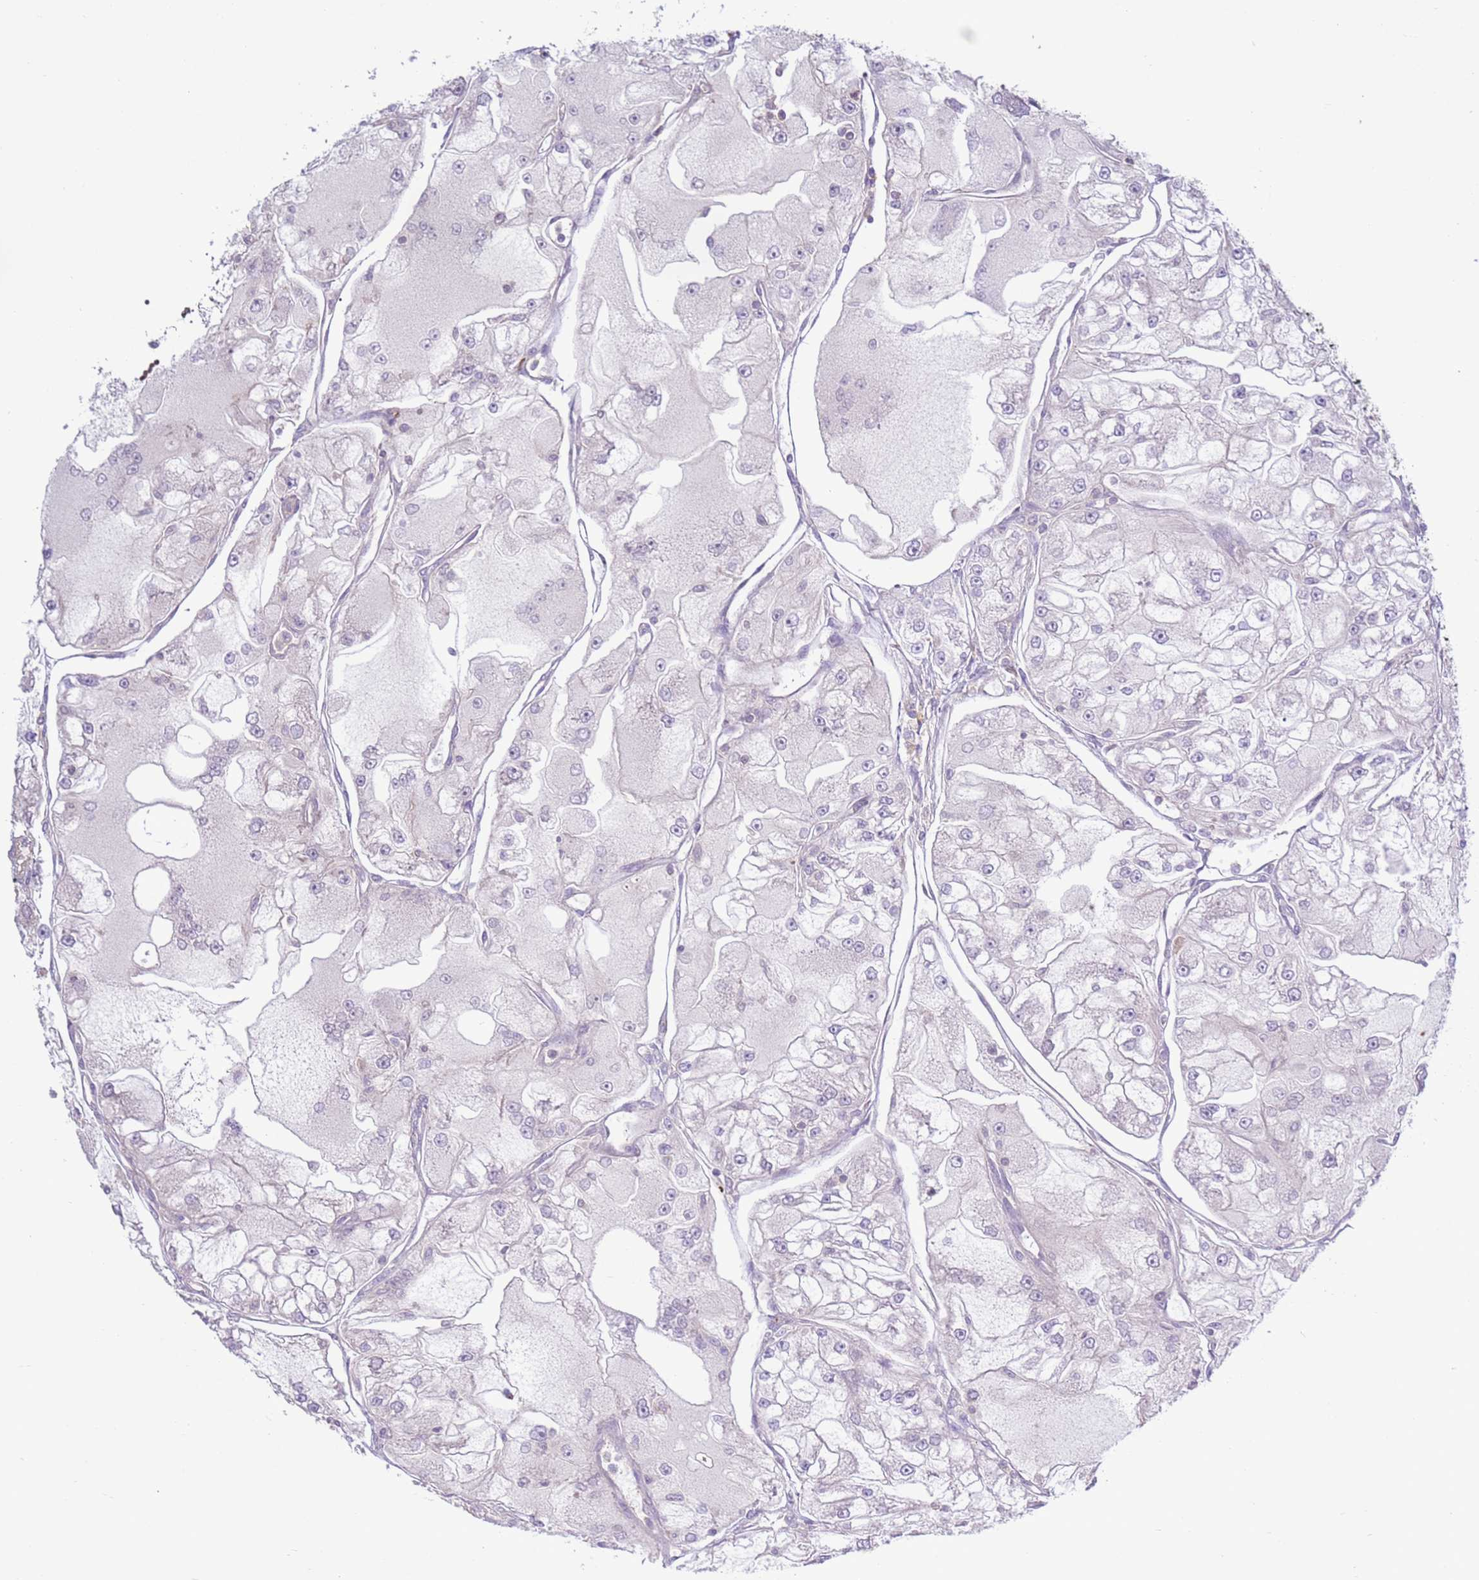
{"staining": {"intensity": "negative", "quantity": "none", "location": "none"}, "tissue": "renal cancer", "cell_type": "Tumor cells", "image_type": "cancer", "snomed": [{"axis": "morphology", "description": "Adenocarcinoma, NOS"}, {"axis": "topography", "description": "Kidney"}], "caption": "This is an IHC image of human renal cancer (adenocarcinoma). There is no staining in tumor cells.", "gene": "EVA1B", "patient": {"sex": "female", "age": 72}}